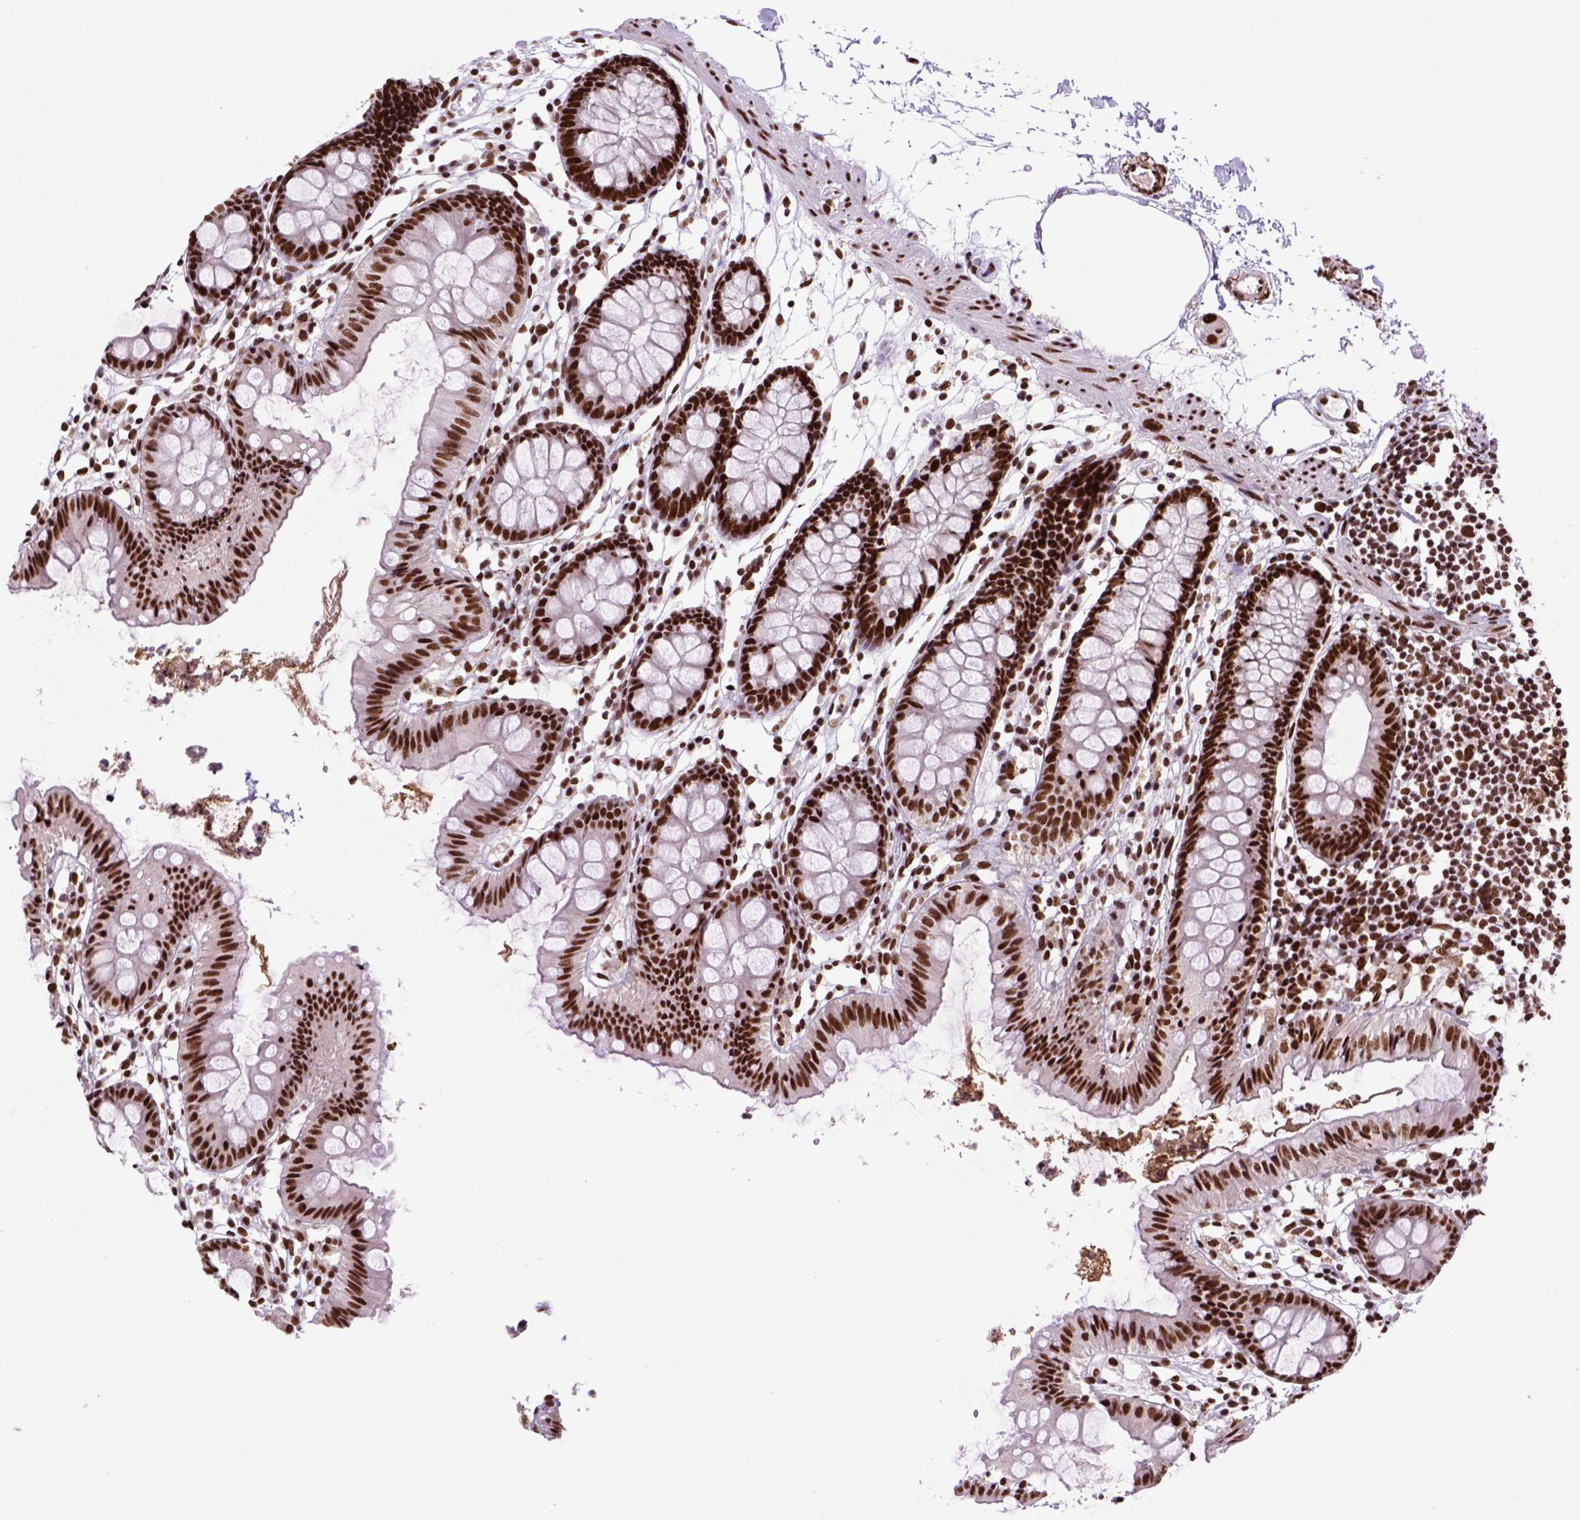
{"staining": {"intensity": "strong", "quantity": ">75%", "location": "nuclear"}, "tissue": "colon", "cell_type": "Endothelial cells", "image_type": "normal", "snomed": [{"axis": "morphology", "description": "Normal tissue, NOS"}, {"axis": "topography", "description": "Colon"}], "caption": "This is a micrograph of immunohistochemistry (IHC) staining of normal colon, which shows strong expression in the nuclear of endothelial cells.", "gene": "NSMCE2", "patient": {"sex": "female", "age": 84}}